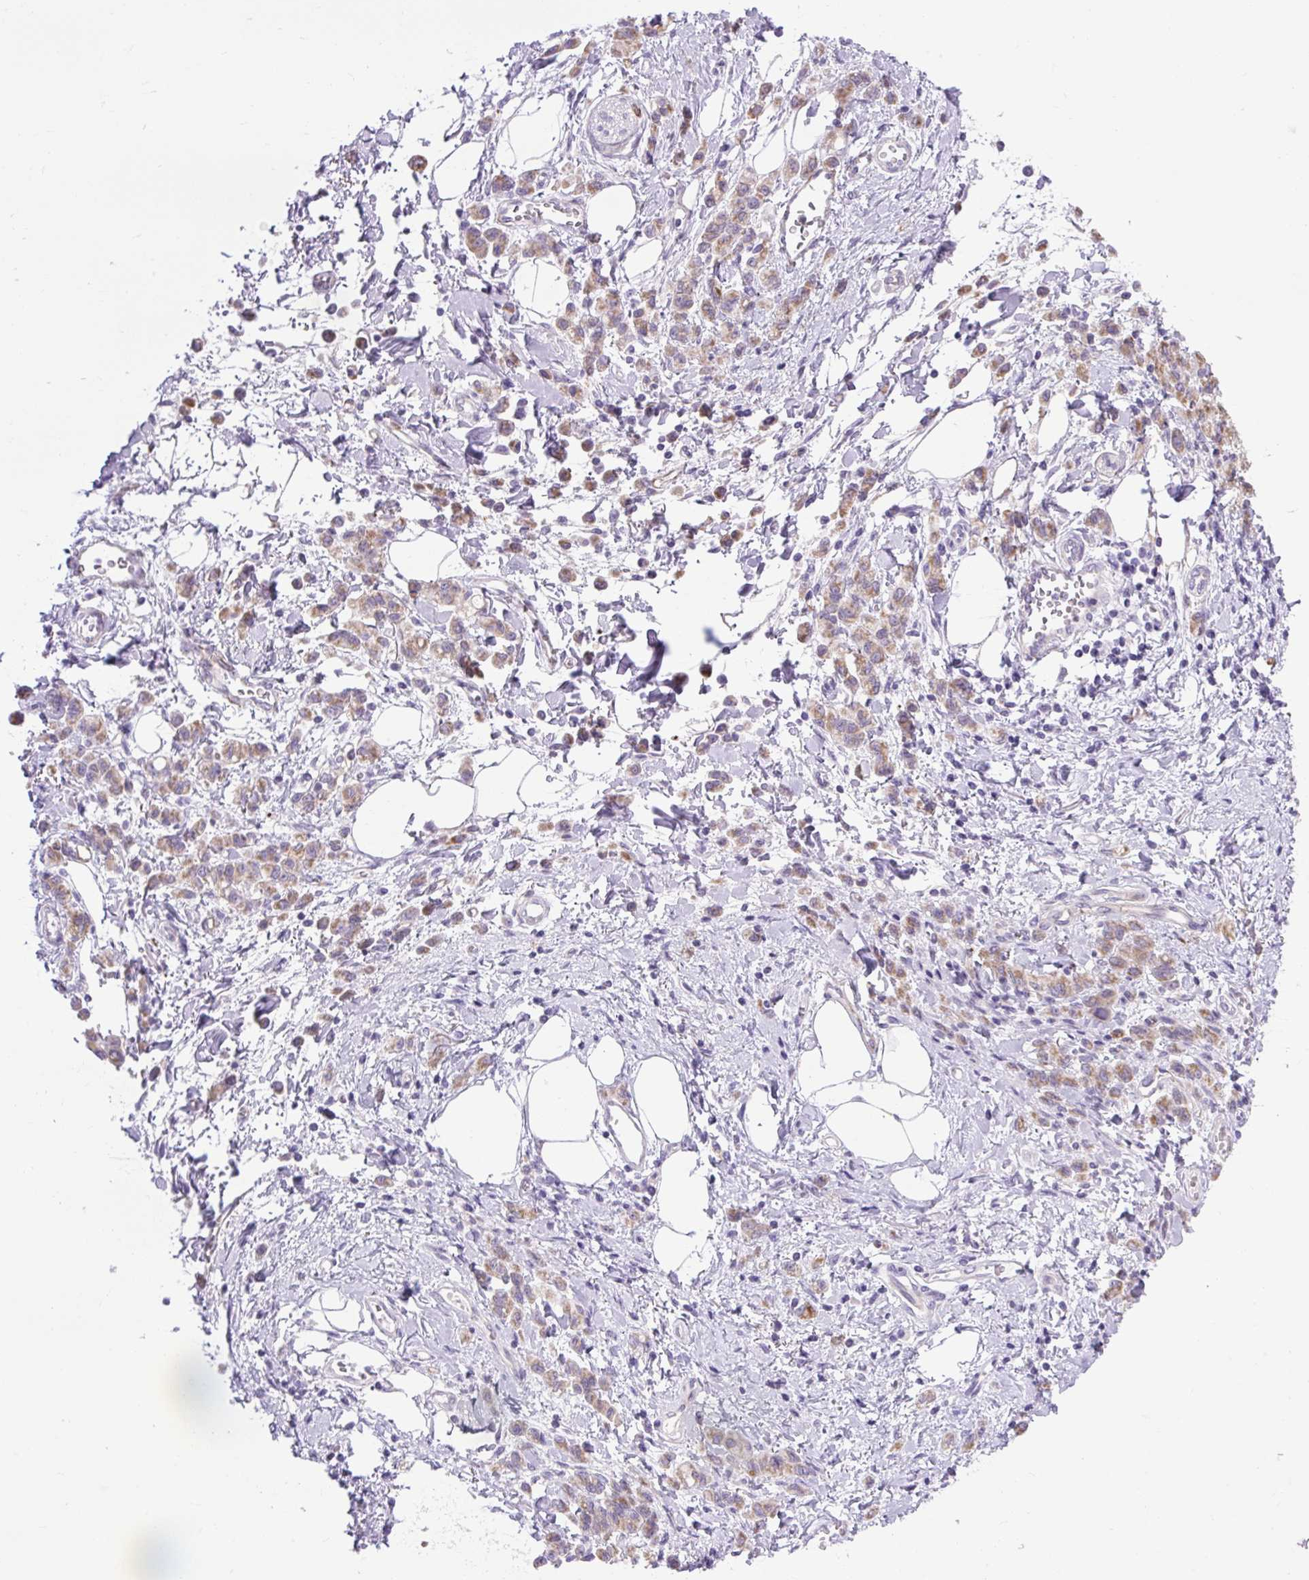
{"staining": {"intensity": "weak", "quantity": ">75%", "location": "cytoplasmic/membranous"}, "tissue": "stomach cancer", "cell_type": "Tumor cells", "image_type": "cancer", "snomed": [{"axis": "morphology", "description": "Adenocarcinoma, NOS"}, {"axis": "topography", "description": "Stomach"}], "caption": "Protein staining of stomach cancer tissue shows weak cytoplasmic/membranous staining in about >75% of tumor cells. Nuclei are stained in blue.", "gene": "RNASE10", "patient": {"sex": "male", "age": 77}}